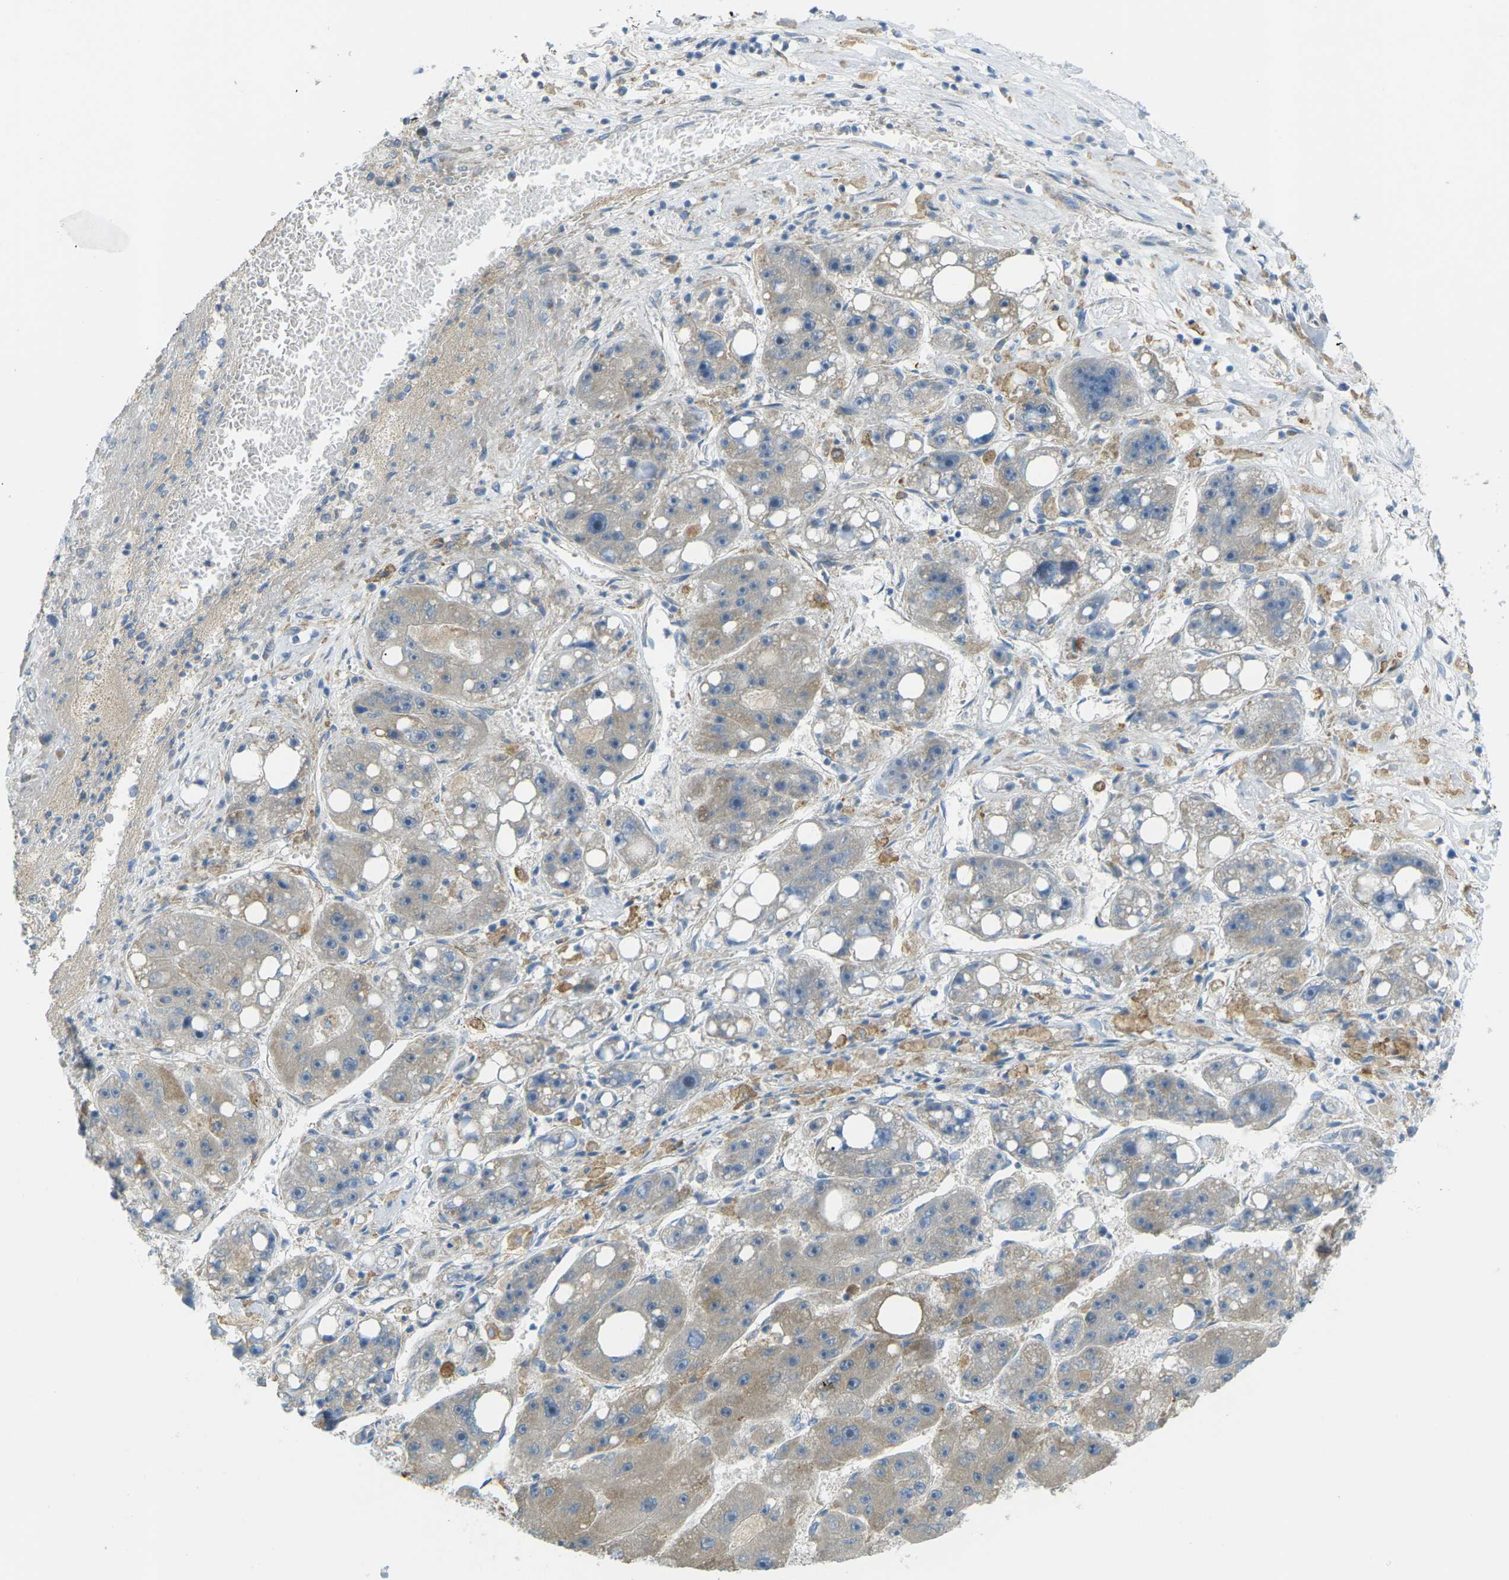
{"staining": {"intensity": "weak", "quantity": "25%-75%", "location": "cytoplasmic/membranous"}, "tissue": "liver cancer", "cell_type": "Tumor cells", "image_type": "cancer", "snomed": [{"axis": "morphology", "description": "Carcinoma, Hepatocellular, NOS"}, {"axis": "topography", "description": "Liver"}], "caption": "Immunohistochemistry (IHC) micrograph of human hepatocellular carcinoma (liver) stained for a protein (brown), which shows low levels of weak cytoplasmic/membranous positivity in approximately 25%-75% of tumor cells.", "gene": "MYLK4", "patient": {"sex": "female", "age": 61}}